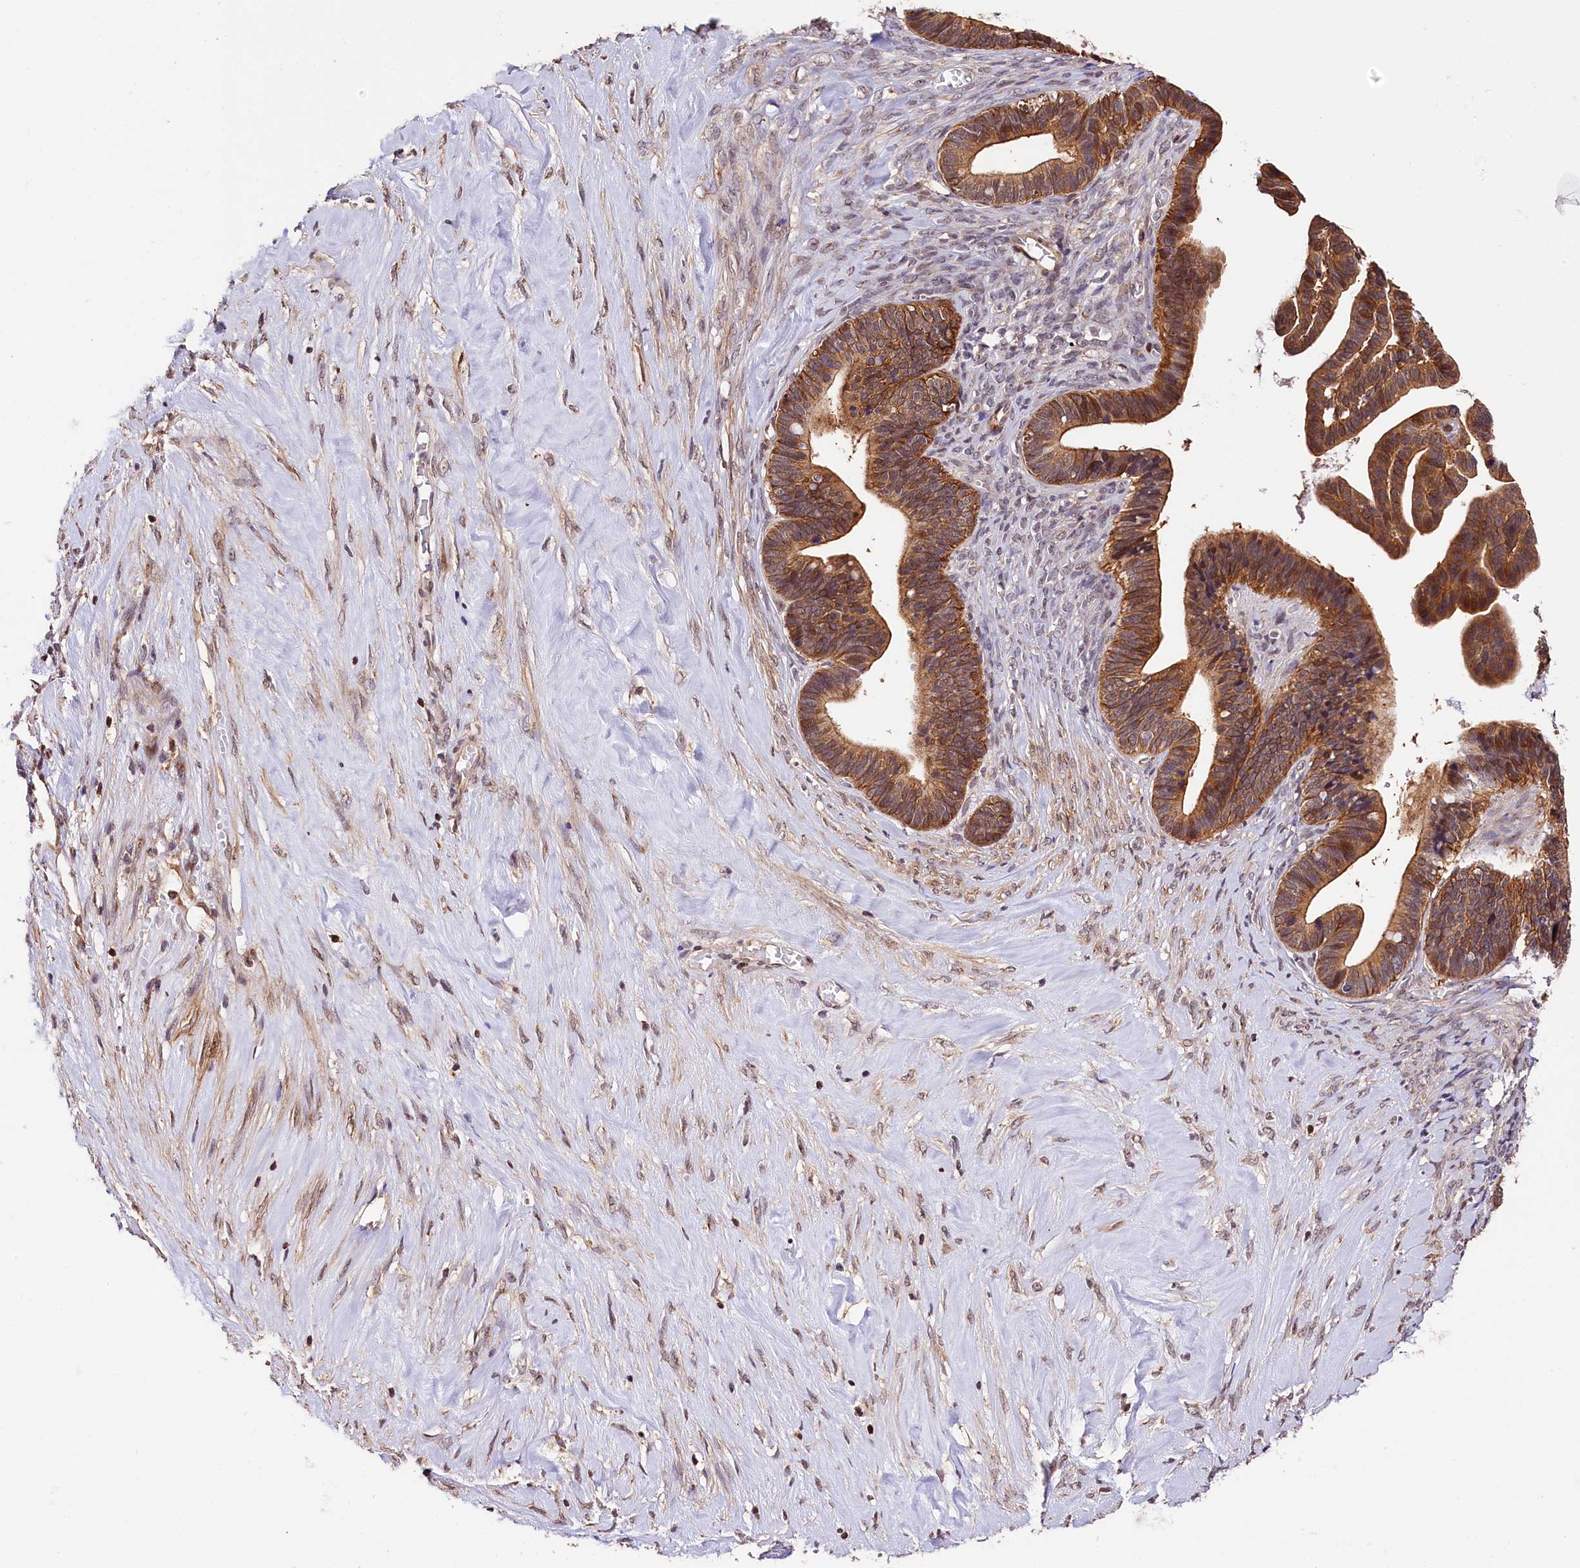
{"staining": {"intensity": "moderate", "quantity": ">75%", "location": "cytoplasmic/membranous"}, "tissue": "ovarian cancer", "cell_type": "Tumor cells", "image_type": "cancer", "snomed": [{"axis": "morphology", "description": "Cystadenocarcinoma, serous, NOS"}, {"axis": "topography", "description": "Ovary"}], "caption": "Tumor cells show medium levels of moderate cytoplasmic/membranous positivity in about >75% of cells in ovarian serous cystadenocarcinoma.", "gene": "CHORDC1", "patient": {"sex": "female", "age": 56}}